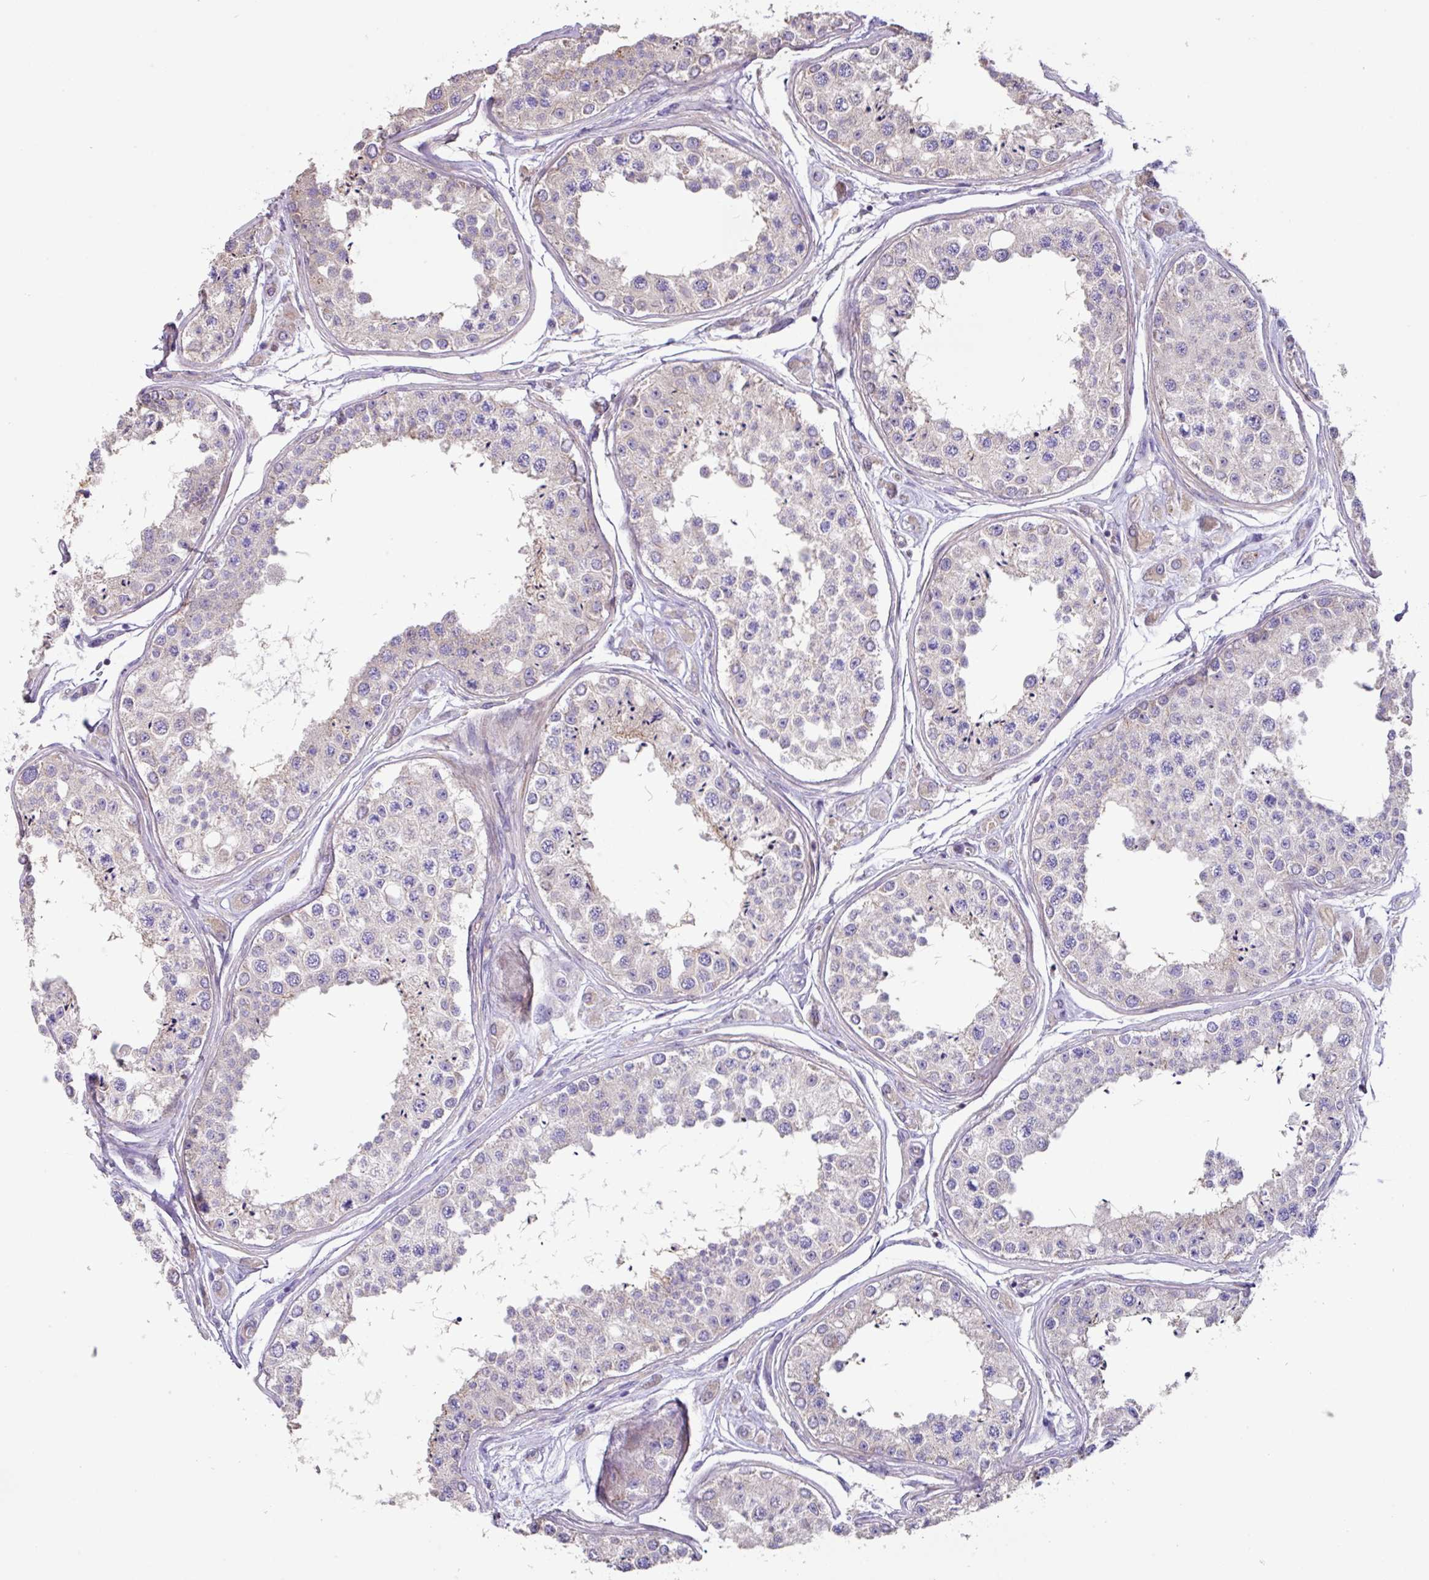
{"staining": {"intensity": "moderate", "quantity": "25%-75%", "location": "cytoplasmic/membranous"}, "tissue": "testis", "cell_type": "Cells in seminiferous ducts", "image_type": "normal", "snomed": [{"axis": "morphology", "description": "Normal tissue, NOS"}, {"axis": "topography", "description": "Testis"}], "caption": "Protein expression analysis of benign human testis reveals moderate cytoplasmic/membranous expression in about 25%-75% of cells in seminiferous ducts. The staining is performed using DAB brown chromogen to label protein expression. The nuclei are counter-stained blue using hematoxylin.", "gene": "MRRF", "patient": {"sex": "male", "age": 25}}